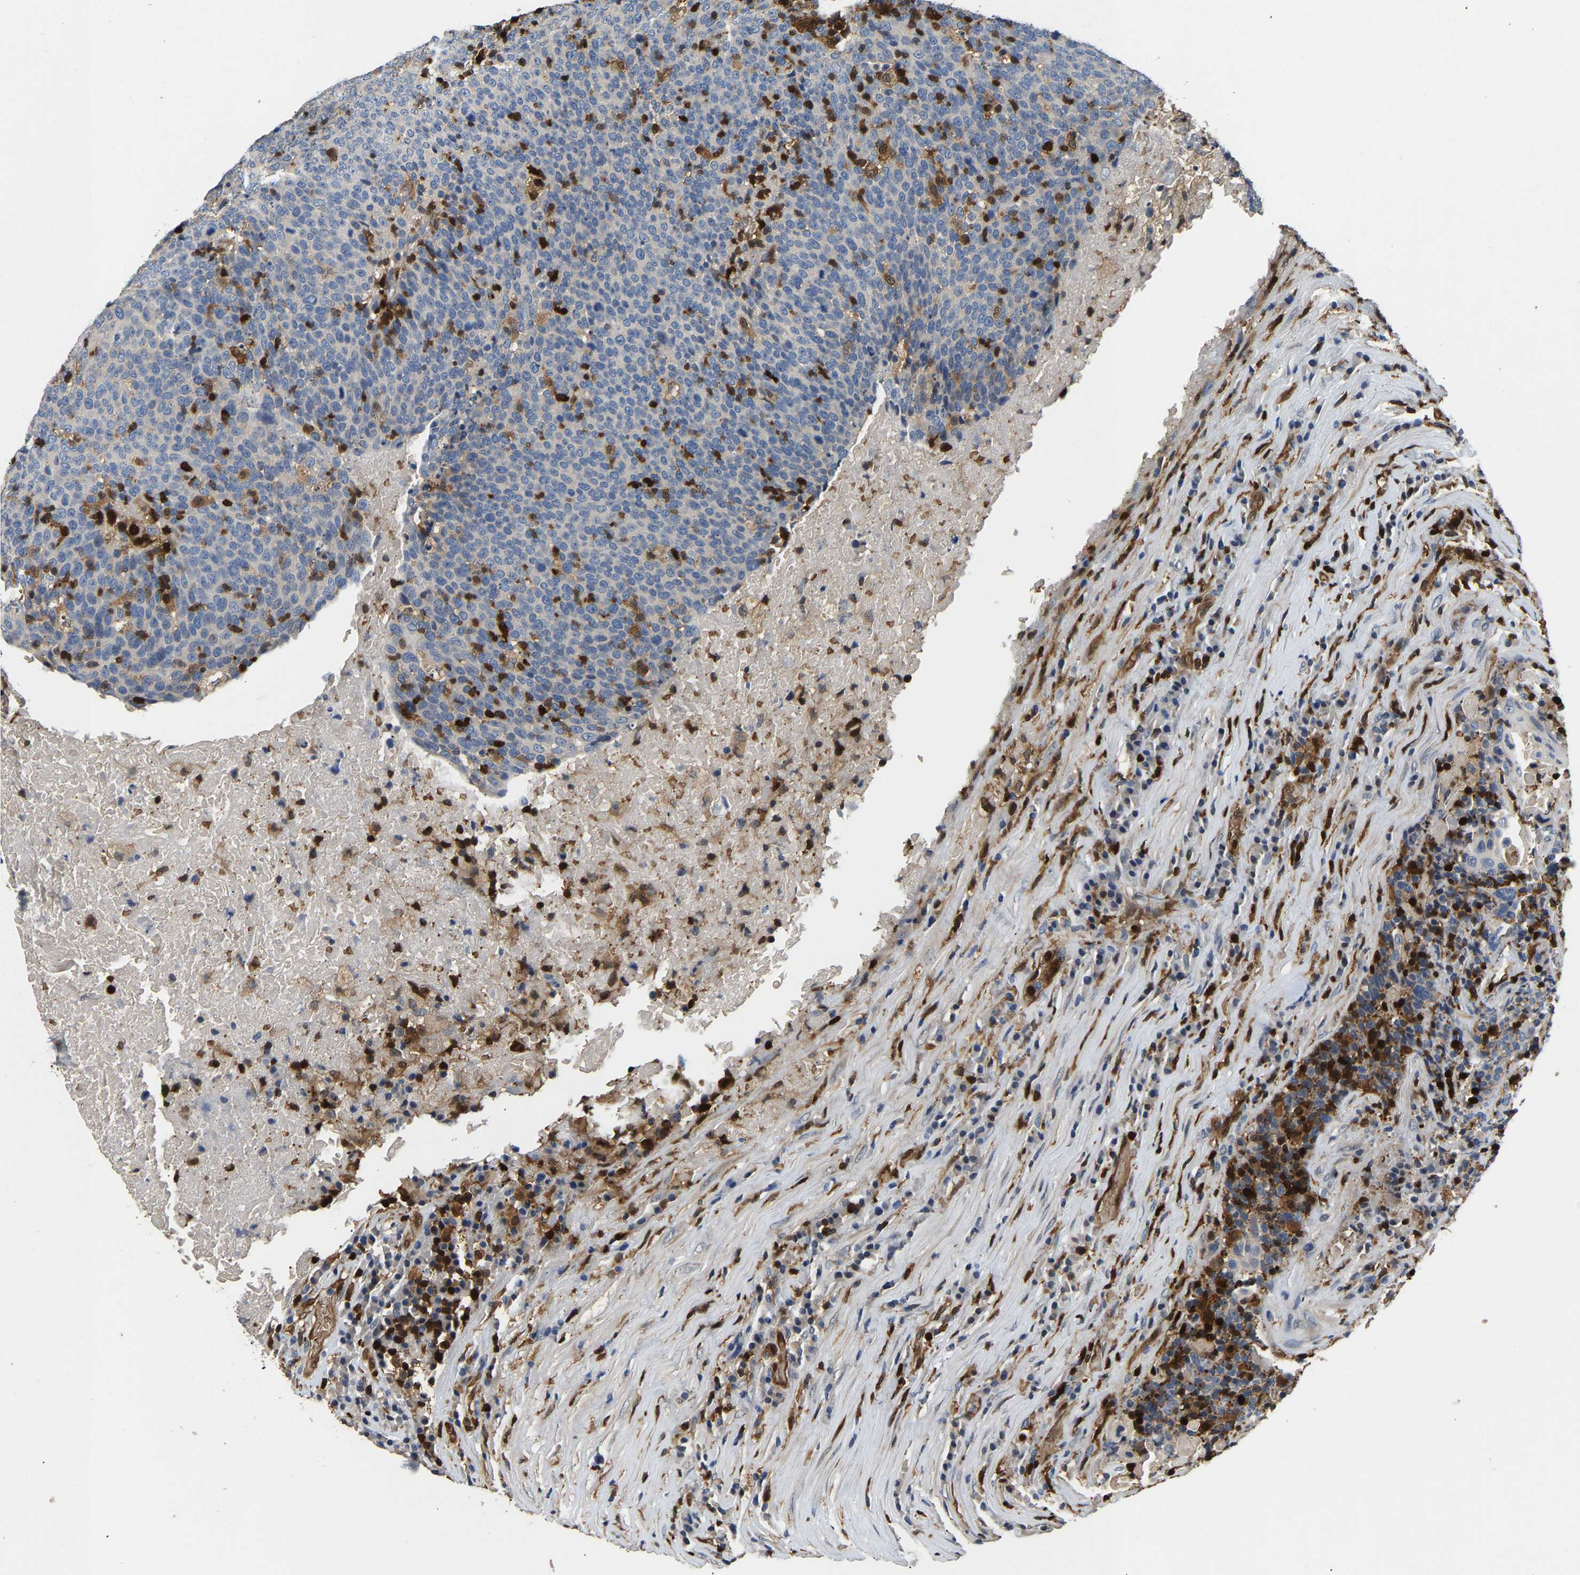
{"staining": {"intensity": "negative", "quantity": "none", "location": "none"}, "tissue": "head and neck cancer", "cell_type": "Tumor cells", "image_type": "cancer", "snomed": [{"axis": "morphology", "description": "Squamous cell carcinoma, NOS"}, {"axis": "morphology", "description": "Squamous cell carcinoma, metastatic, NOS"}, {"axis": "topography", "description": "Lymph node"}, {"axis": "topography", "description": "Head-Neck"}], "caption": "This is an IHC histopathology image of human head and neck cancer (metastatic squamous cell carcinoma). There is no staining in tumor cells.", "gene": "GIMAP7", "patient": {"sex": "male", "age": 62}}